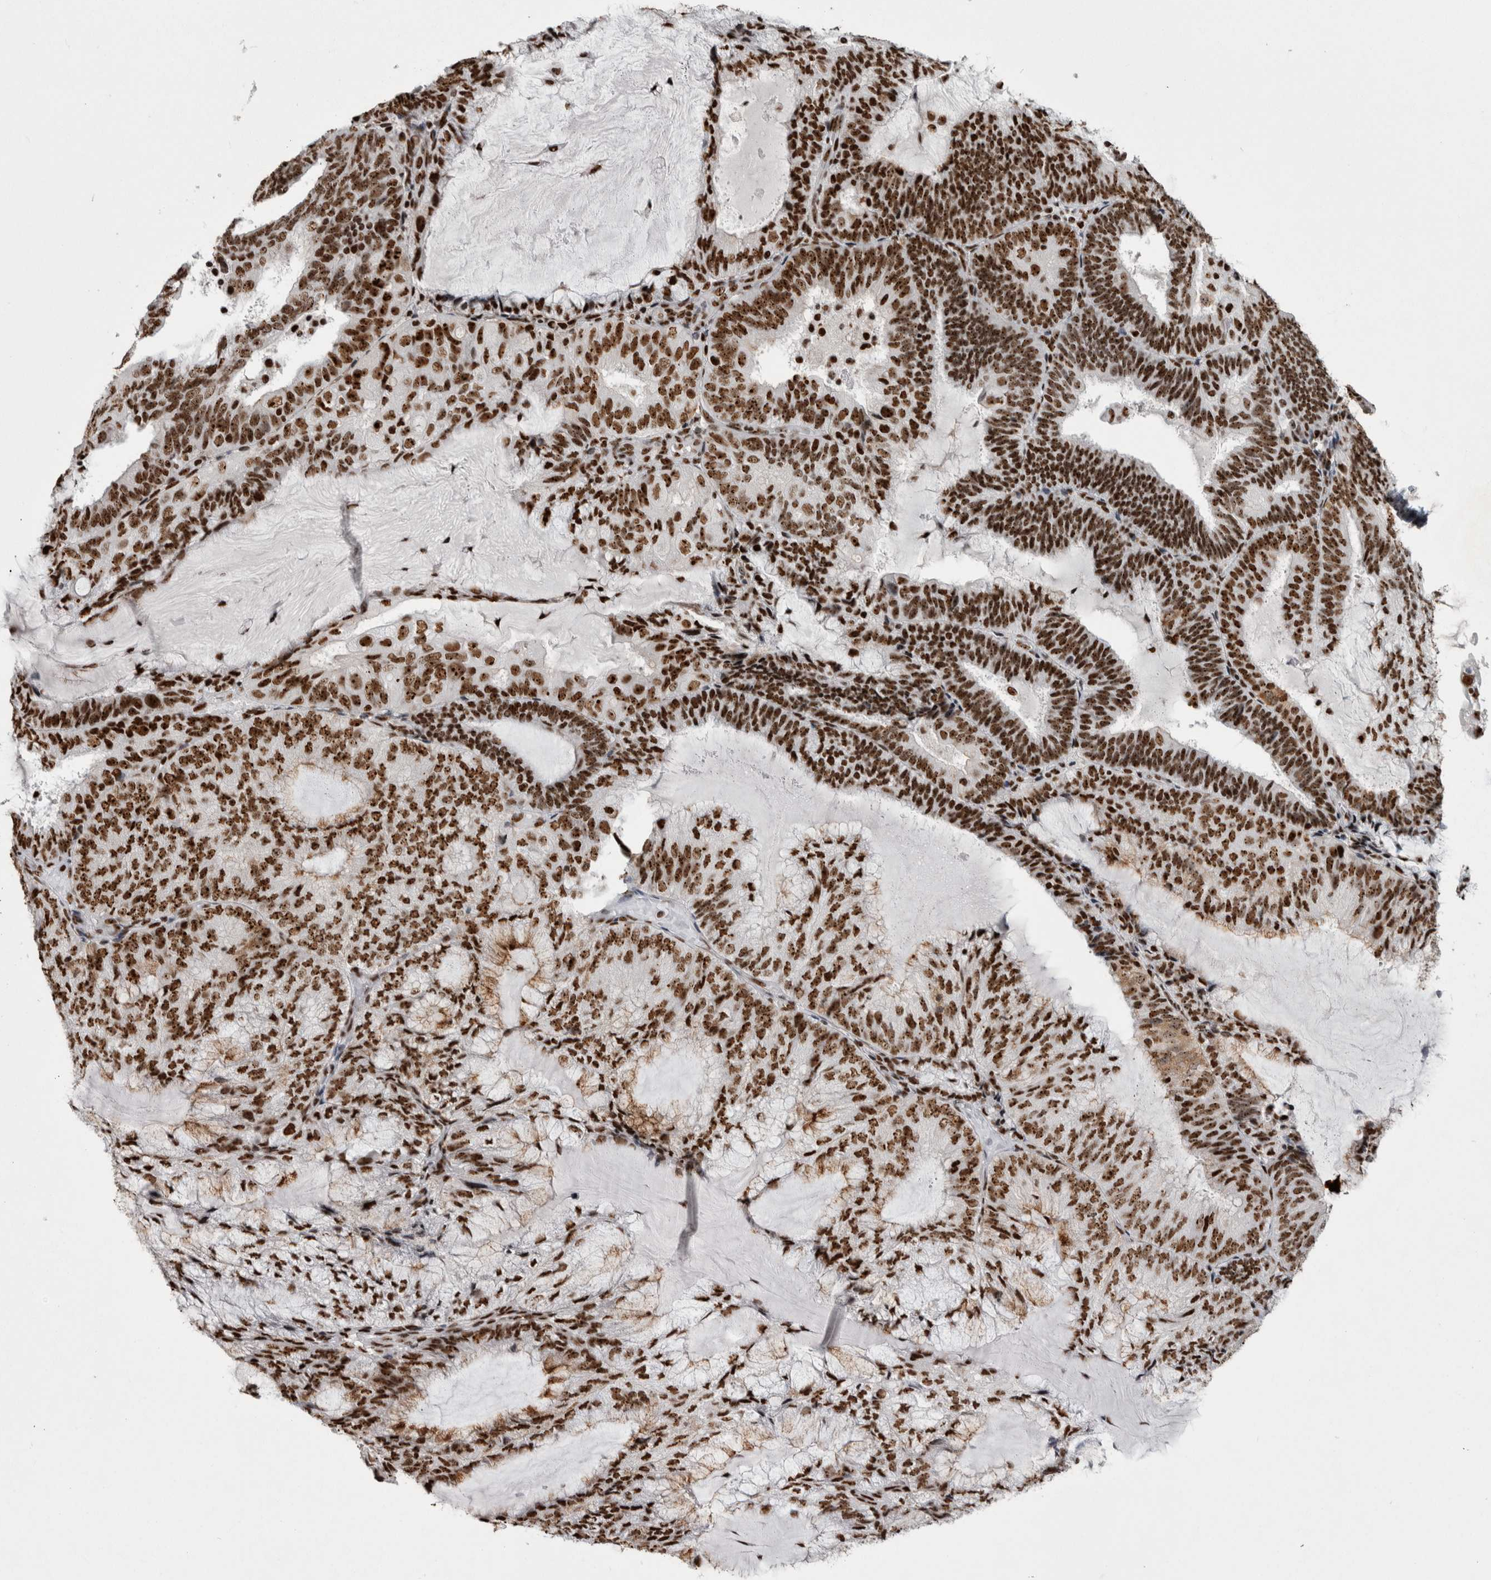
{"staining": {"intensity": "strong", "quantity": ">75%", "location": "nuclear"}, "tissue": "endometrial cancer", "cell_type": "Tumor cells", "image_type": "cancer", "snomed": [{"axis": "morphology", "description": "Adenocarcinoma, NOS"}, {"axis": "topography", "description": "Endometrium"}], "caption": "Protein staining of endometrial adenocarcinoma tissue displays strong nuclear expression in about >75% of tumor cells.", "gene": "NCL", "patient": {"sex": "female", "age": 81}}